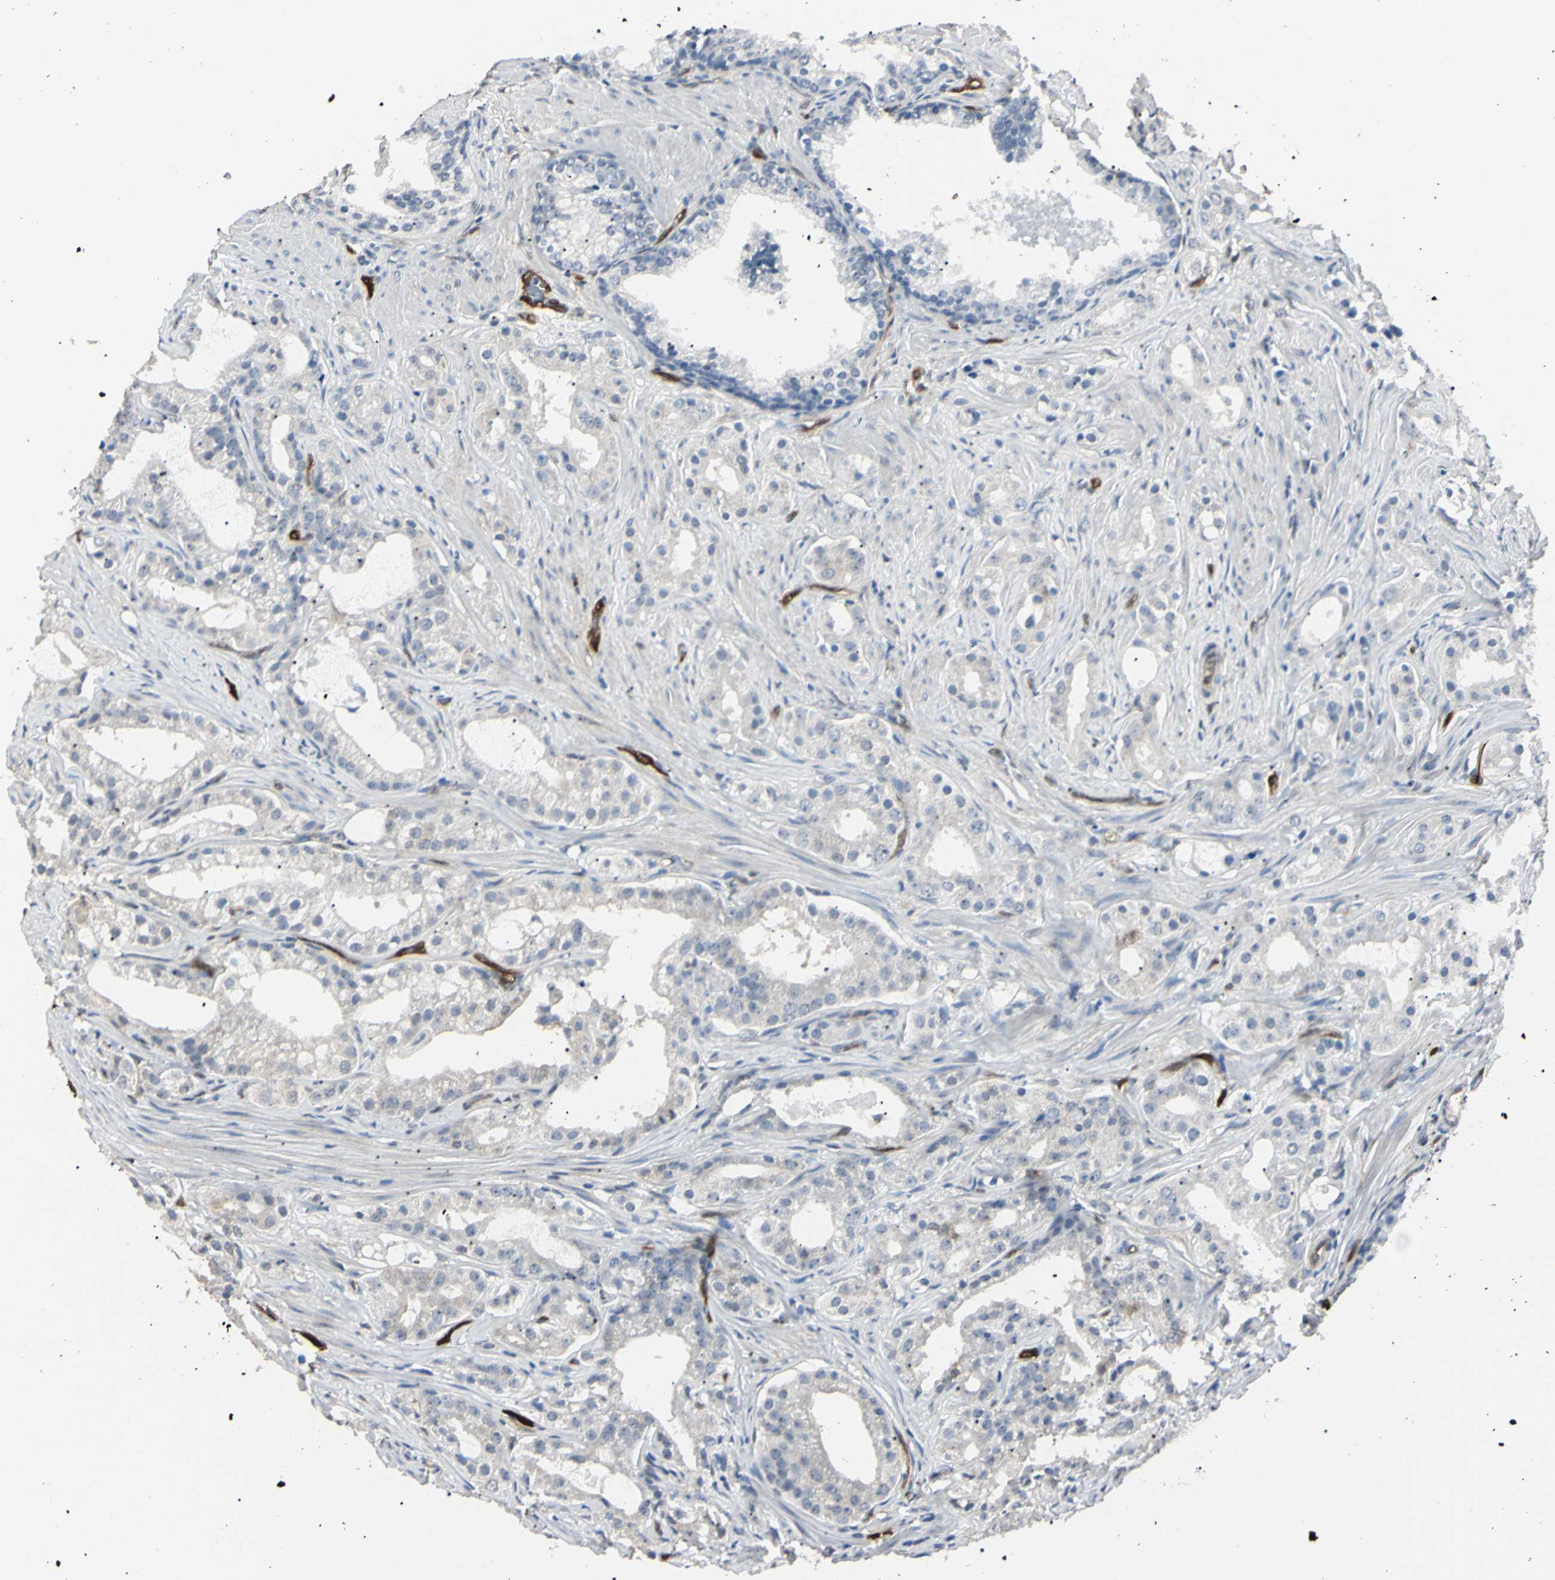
{"staining": {"intensity": "negative", "quantity": "none", "location": "none"}, "tissue": "prostate cancer", "cell_type": "Tumor cells", "image_type": "cancer", "snomed": [{"axis": "morphology", "description": "Adenocarcinoma, Low grade"}, {"axis": "topography", "description": "Prostate"}], "caption": "A photomicrograph of human prostate cancer is negative for staining in tumor cells.", "gene": "AKR1C3", "patient": {"sex": "male", "age": 59}}